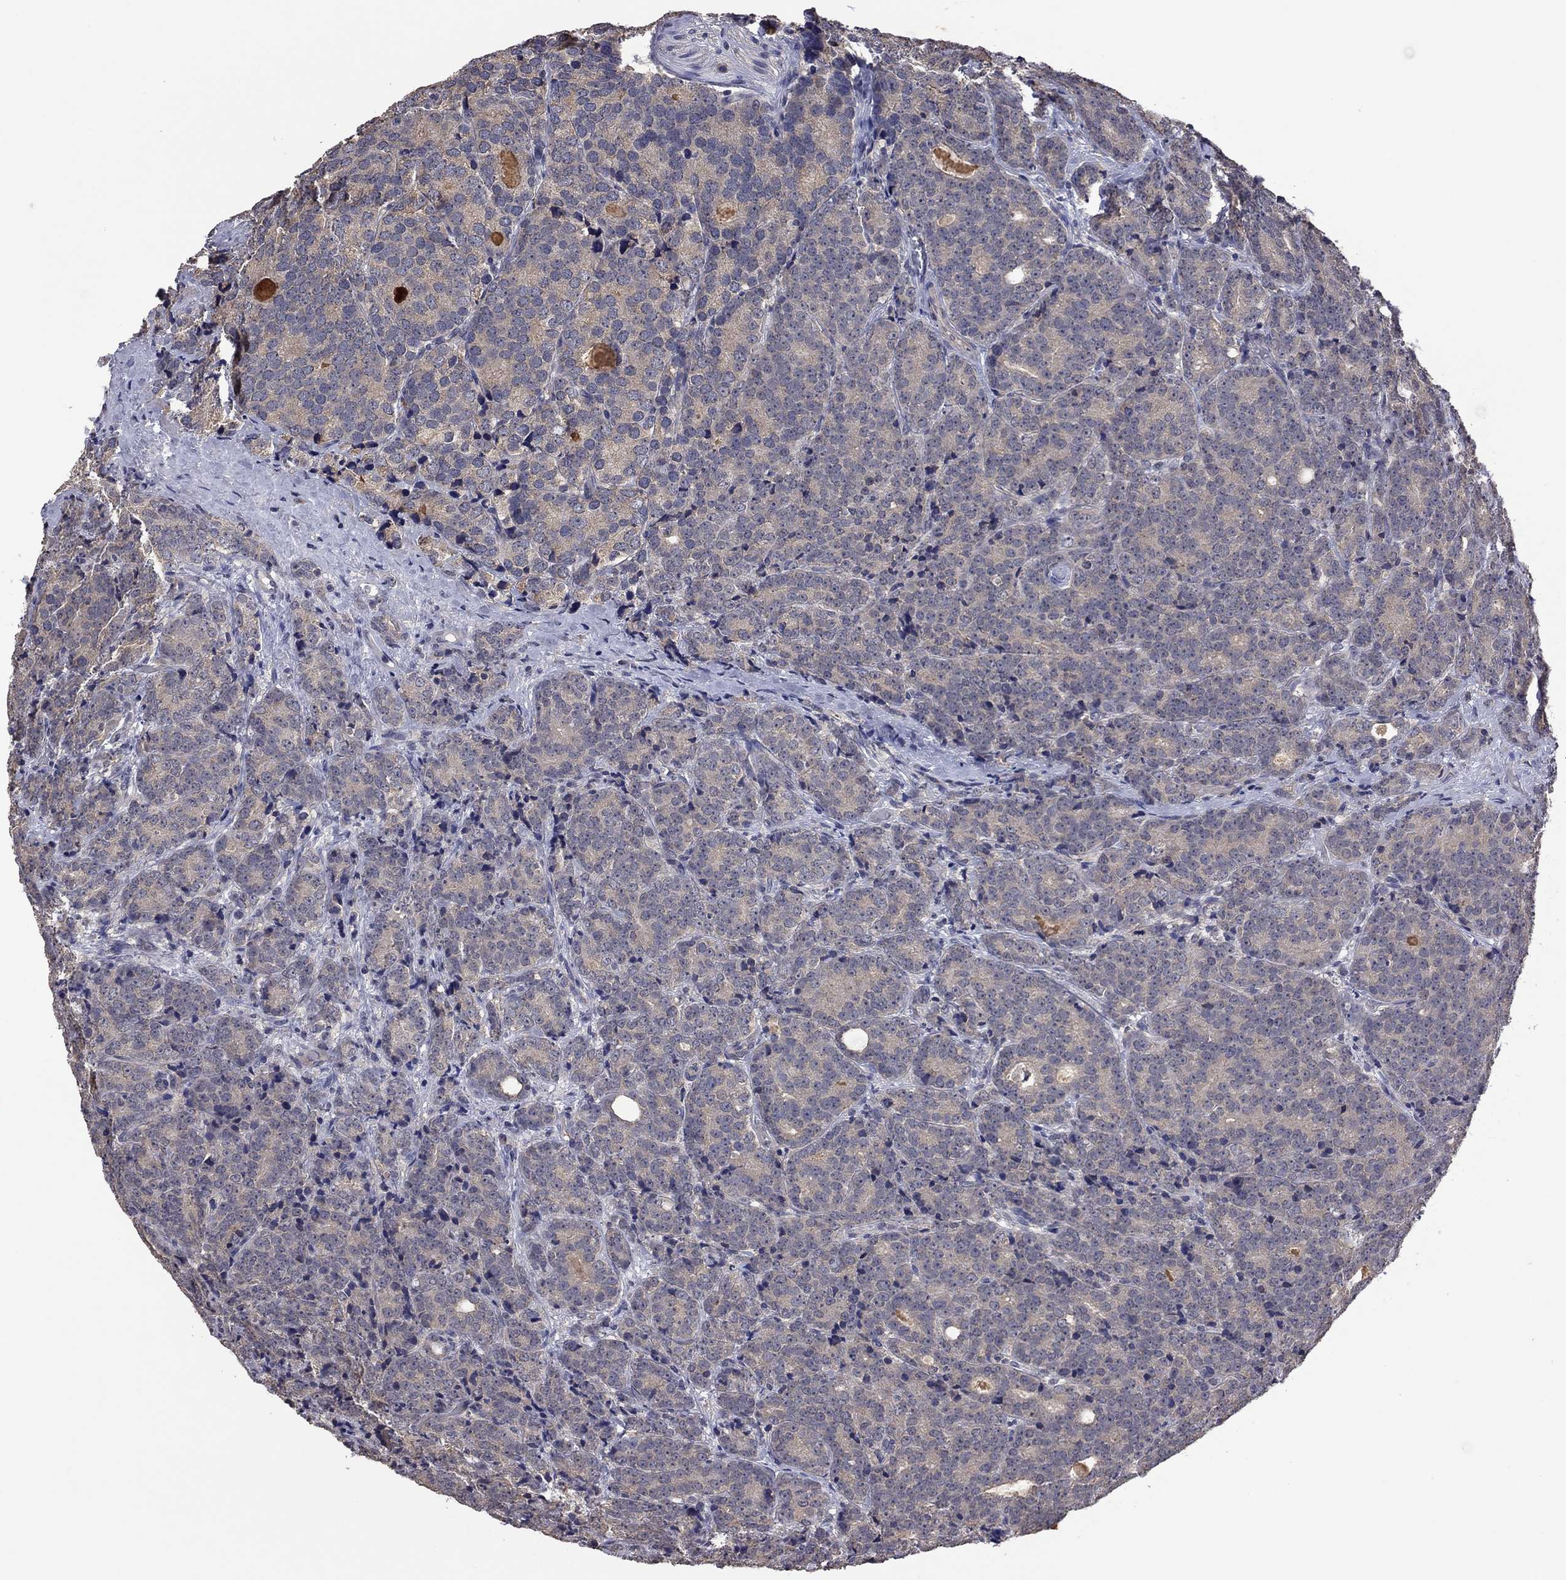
{"staining": {"intensity": "negative", "quantity": "none", "location": "none"}, "tissue": "prostate cancer", "cell_type": "Tumor cells", "image_type": "cancer", "snomed": [{"axis": "morphology", "description": "Adenocarcinoma, NOS"}, {"axis": "topography", "description": "Prostate"}], "caption": "Immunohistochemistry (IHC) image of prostate cancer (adenocarcinoma) stained for a protein (brown), which displays no positivity in tumor cells.", "gene": "TSNARE1", "patient": {"sex": "male", "age": 71}}